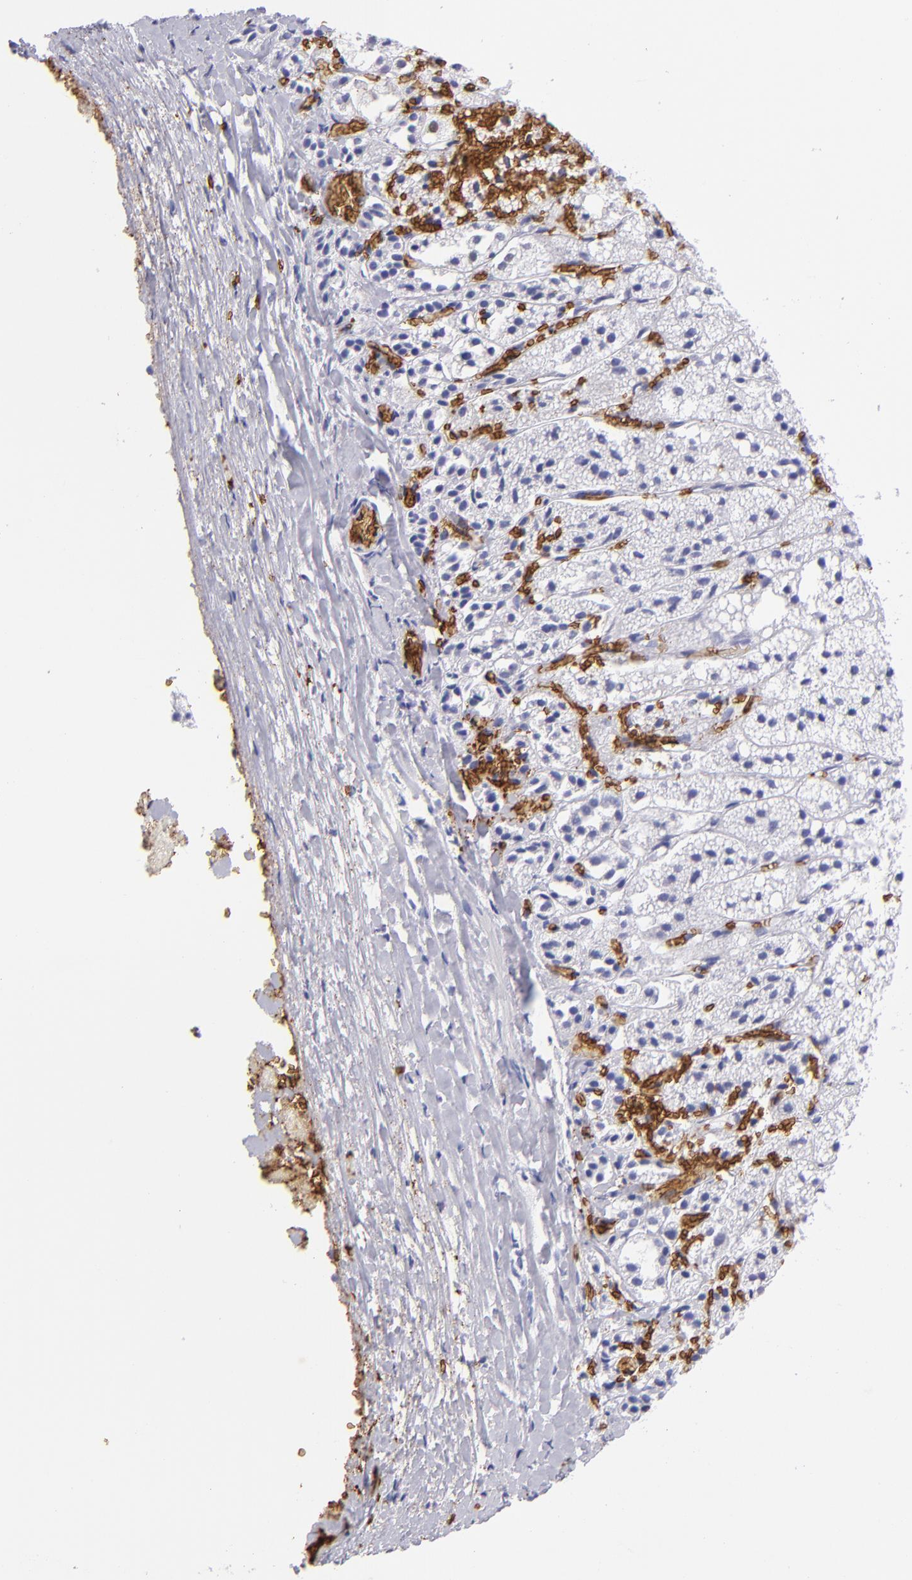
{"staining": {"intensity": "negative", "quantity": "none", "location": "none"}, "tissue": "adrenal gland", "cell_type": "Glandular cells", "image_type": "normal", "snomed": [{"axis": "morphology", "description": "Normal tissue, NOS"}, {"axis": "topography", "description": "Adrenal gland"}], "caption": "Immunohistochemistry of normal human adrenal gland displays no positivity in glandular cells. (Stains: DAB (3,3'-diaminobenzidine) IHC with hematoxylin counter stain, Microscopy: brightfield microscopy at high magnification).", "gene": "GYPA", "patient": {"sex": "female", "age": 44}}